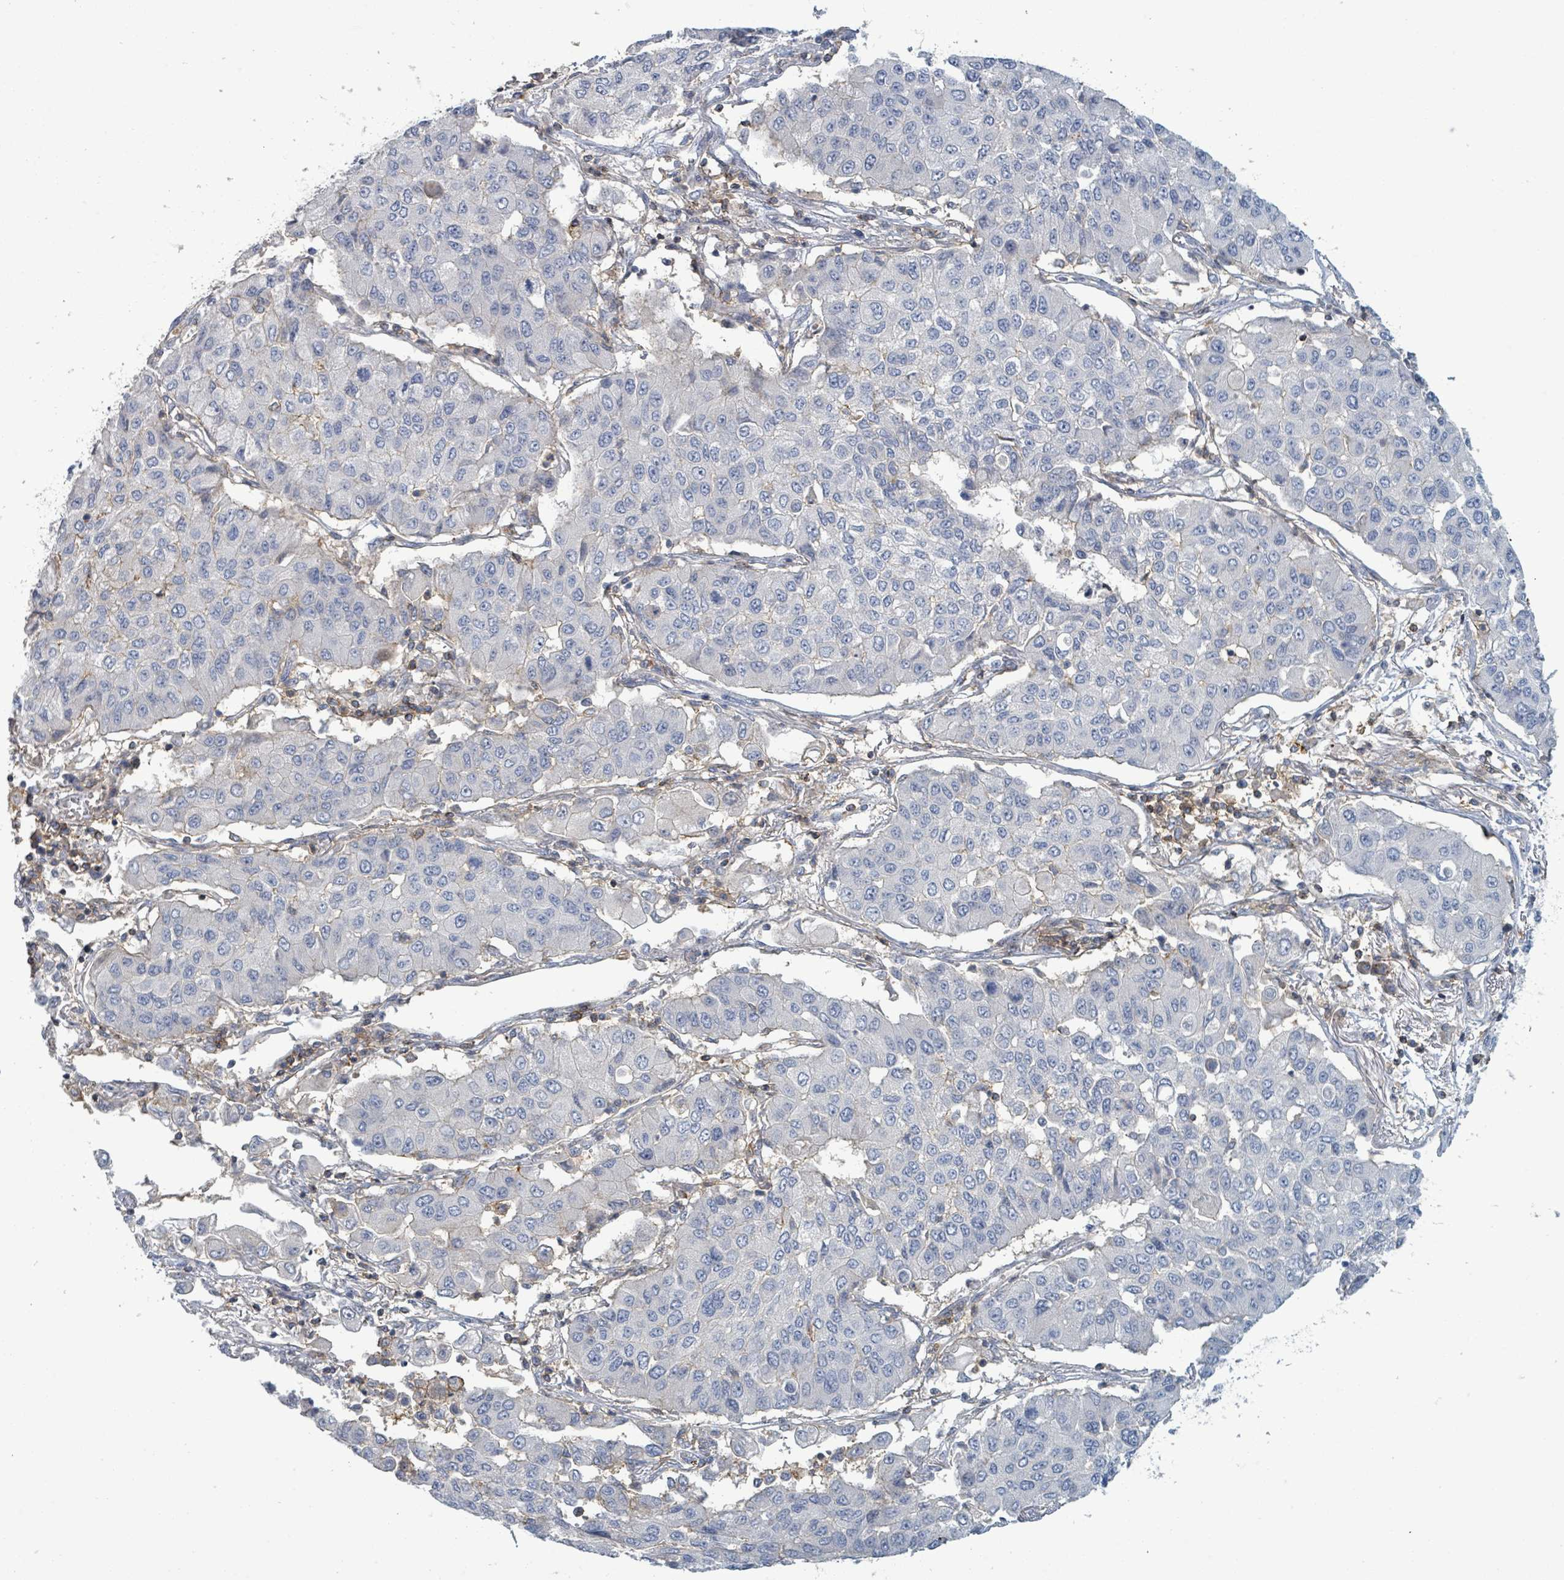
{"staining": {"intensity": "negative", "quantity": "none", "location": "none"}, "tissue": "lung cancer", "cell_type": "Tumor cells", "image_type": "cancer", "snomed": [{"axis": "morphology", "description": "Squamous cell carcinoma, NOS"}, {"axis": "topography", "description": "Lung"}], "caption": "Tumor cells are negative for brown protein staining in lung cancer (squamous cell carcinoma).", "gene": "TNFRSF14", "patient": {"sex": "male", "age": 74}}